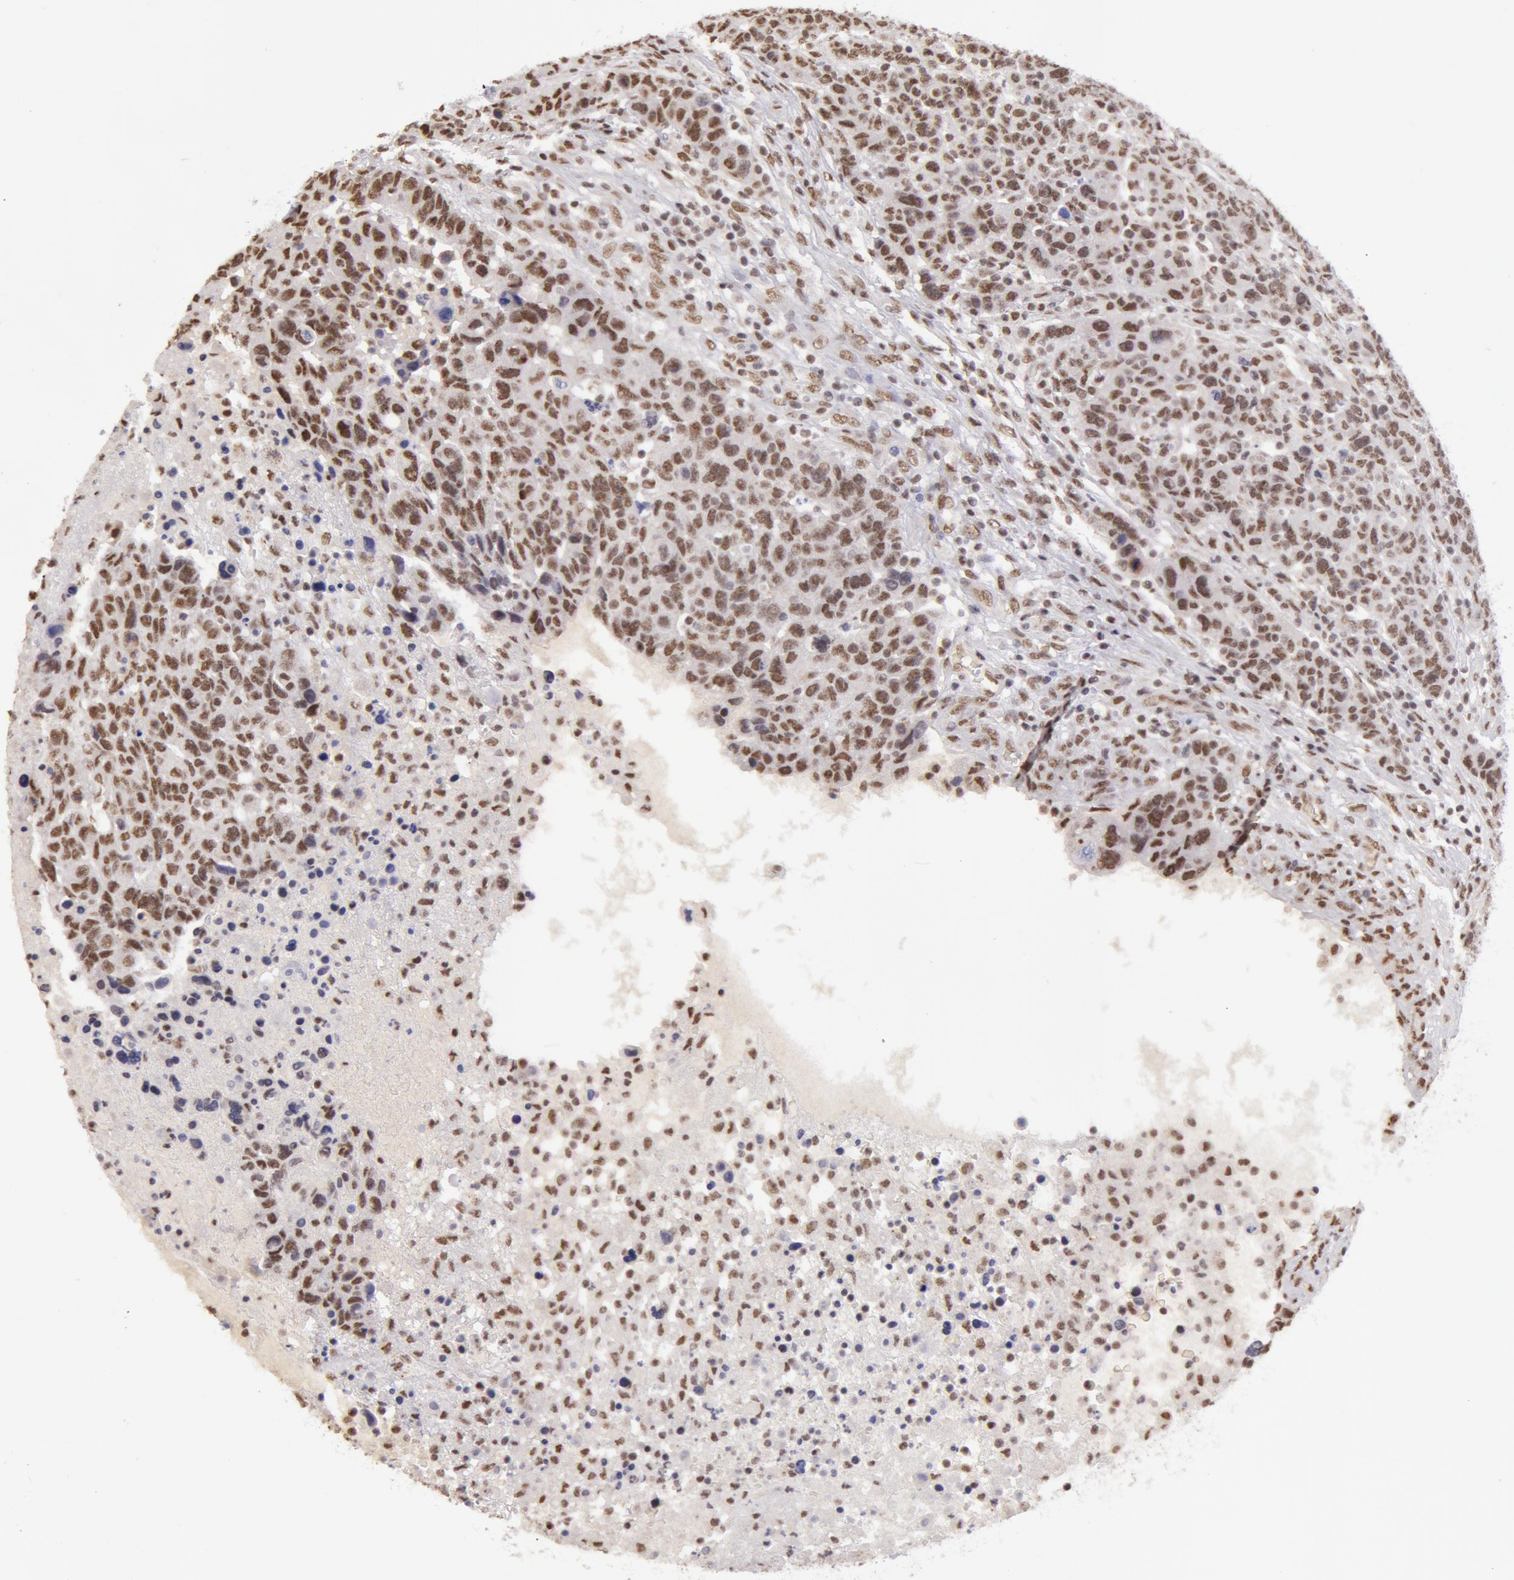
{"staining": {"intensity": "moderate", "quantity": "25%-75%", "location": "nuclear"}, "tissue": "breast cancer", "cell_type": "Tumor cells", "image_type": "cancer", "snomed": [{"axis": "morphology", "description": "Duct carcinoma"}, {"axis": "topography", "description": "Breast"}], "caption": "A histopathology image of human breast invasive ductal carcinoma stained for a protein exhibits moderate nuclear brown staining in tumor cells.", "gene": "VRTN", "patient": {"sex": "female", "age": 37}}